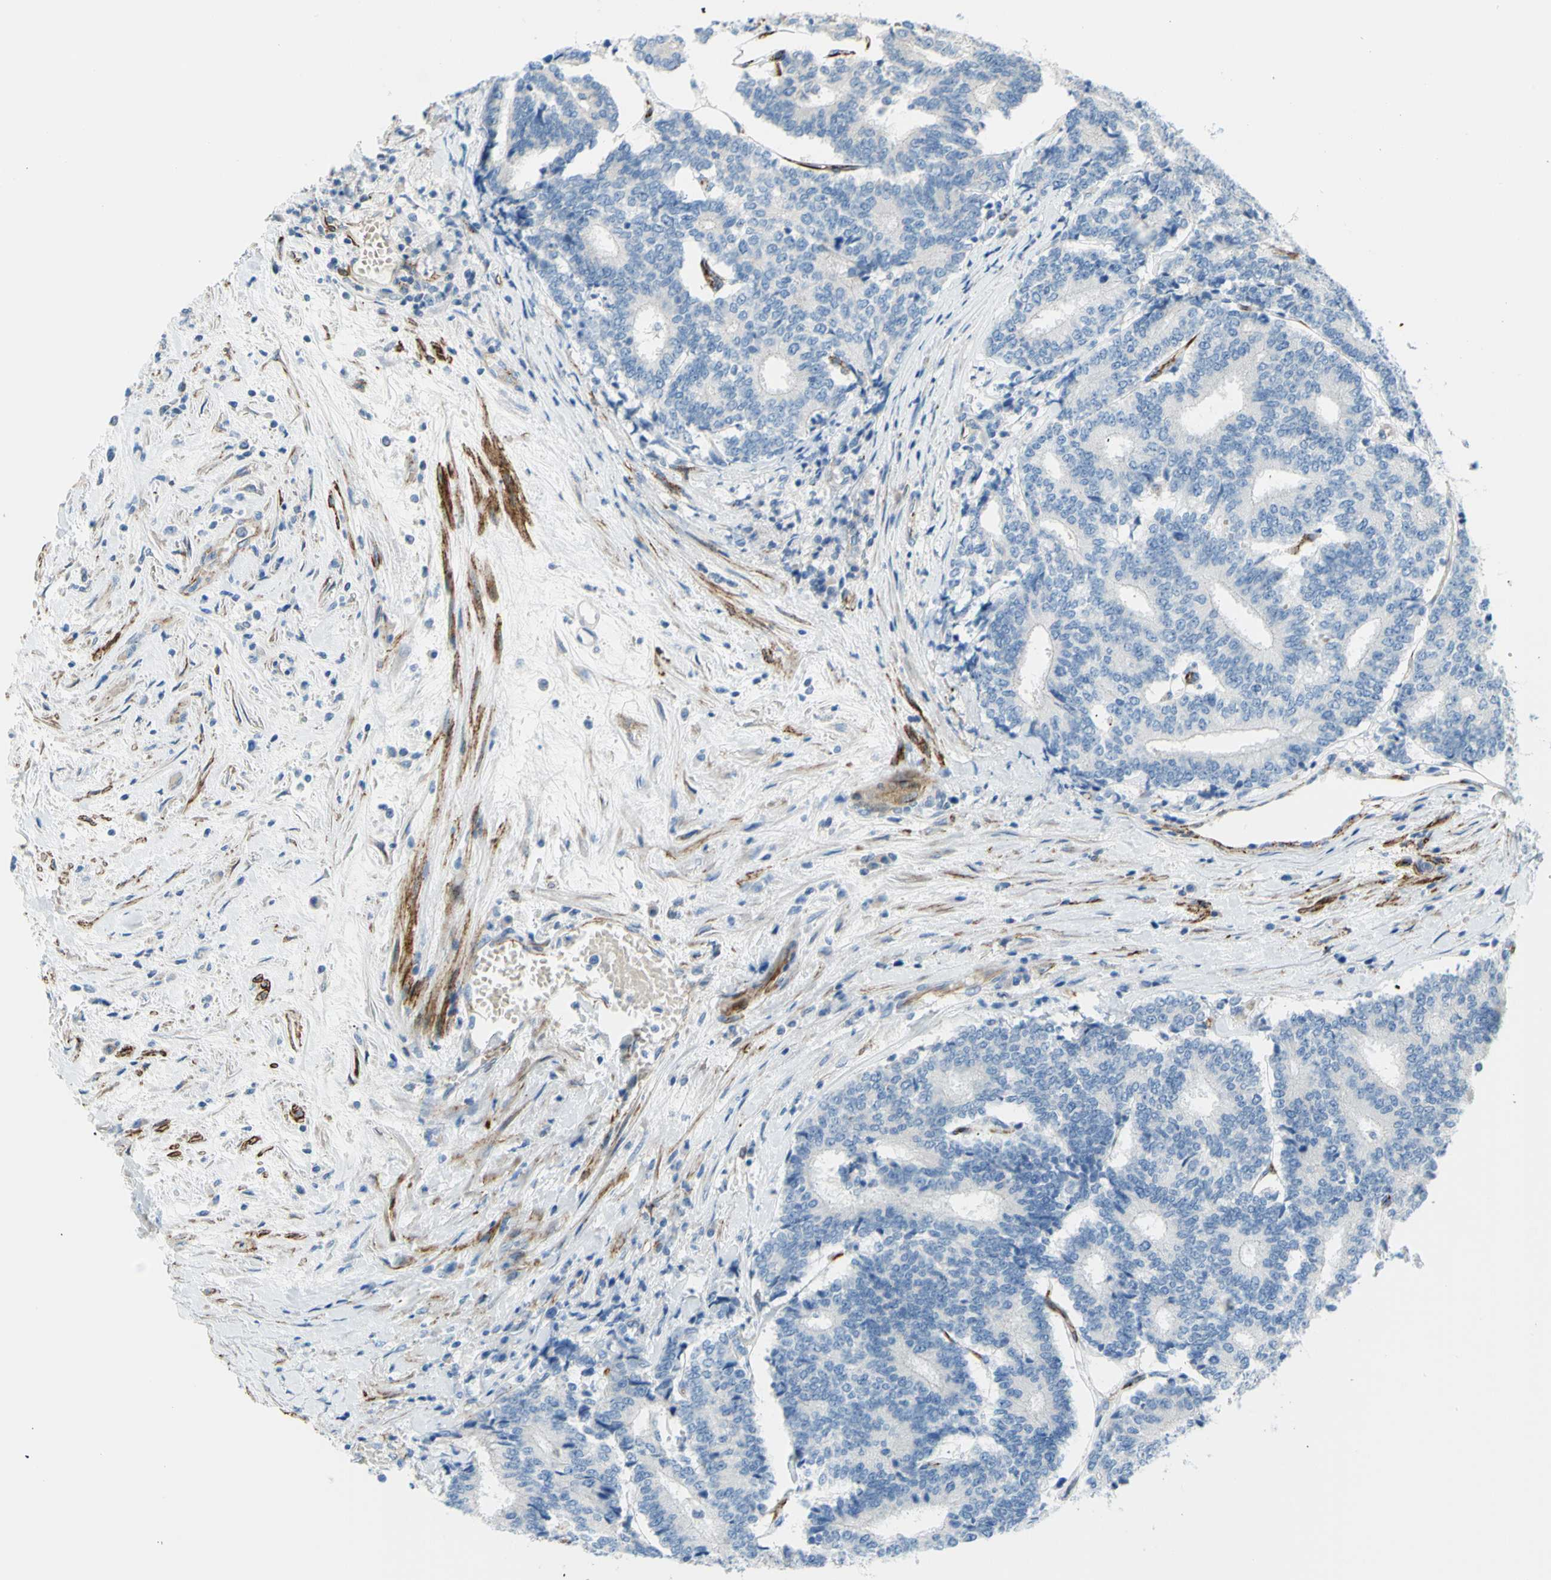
{"staining": {"intensity": "negative", "quantity": "none", "location": "none"}, "tissue": "prostate cancer", "cell_type": "Tumor cells", "image_type": "cancer", "snomed": [{"axis": "morphology", "description": "Normal tissue, NOS"}, {"axis": "morphology", "description": "Adenocarcinoma, High grade"}, {"axis": "topography", "description": "Prostate"}, {"axis": "topography", "description": "Seminal veicle"}], "caption": "Immunohistochemistry (IHC) of human prostate cancer shows no expression in tumor cells. (DAB (3,3'-diaminobenzidine) IHC with hematoxylin counter stain).", "gene": "PRRG2", "patient": {"sex": "male", "age": 55}}